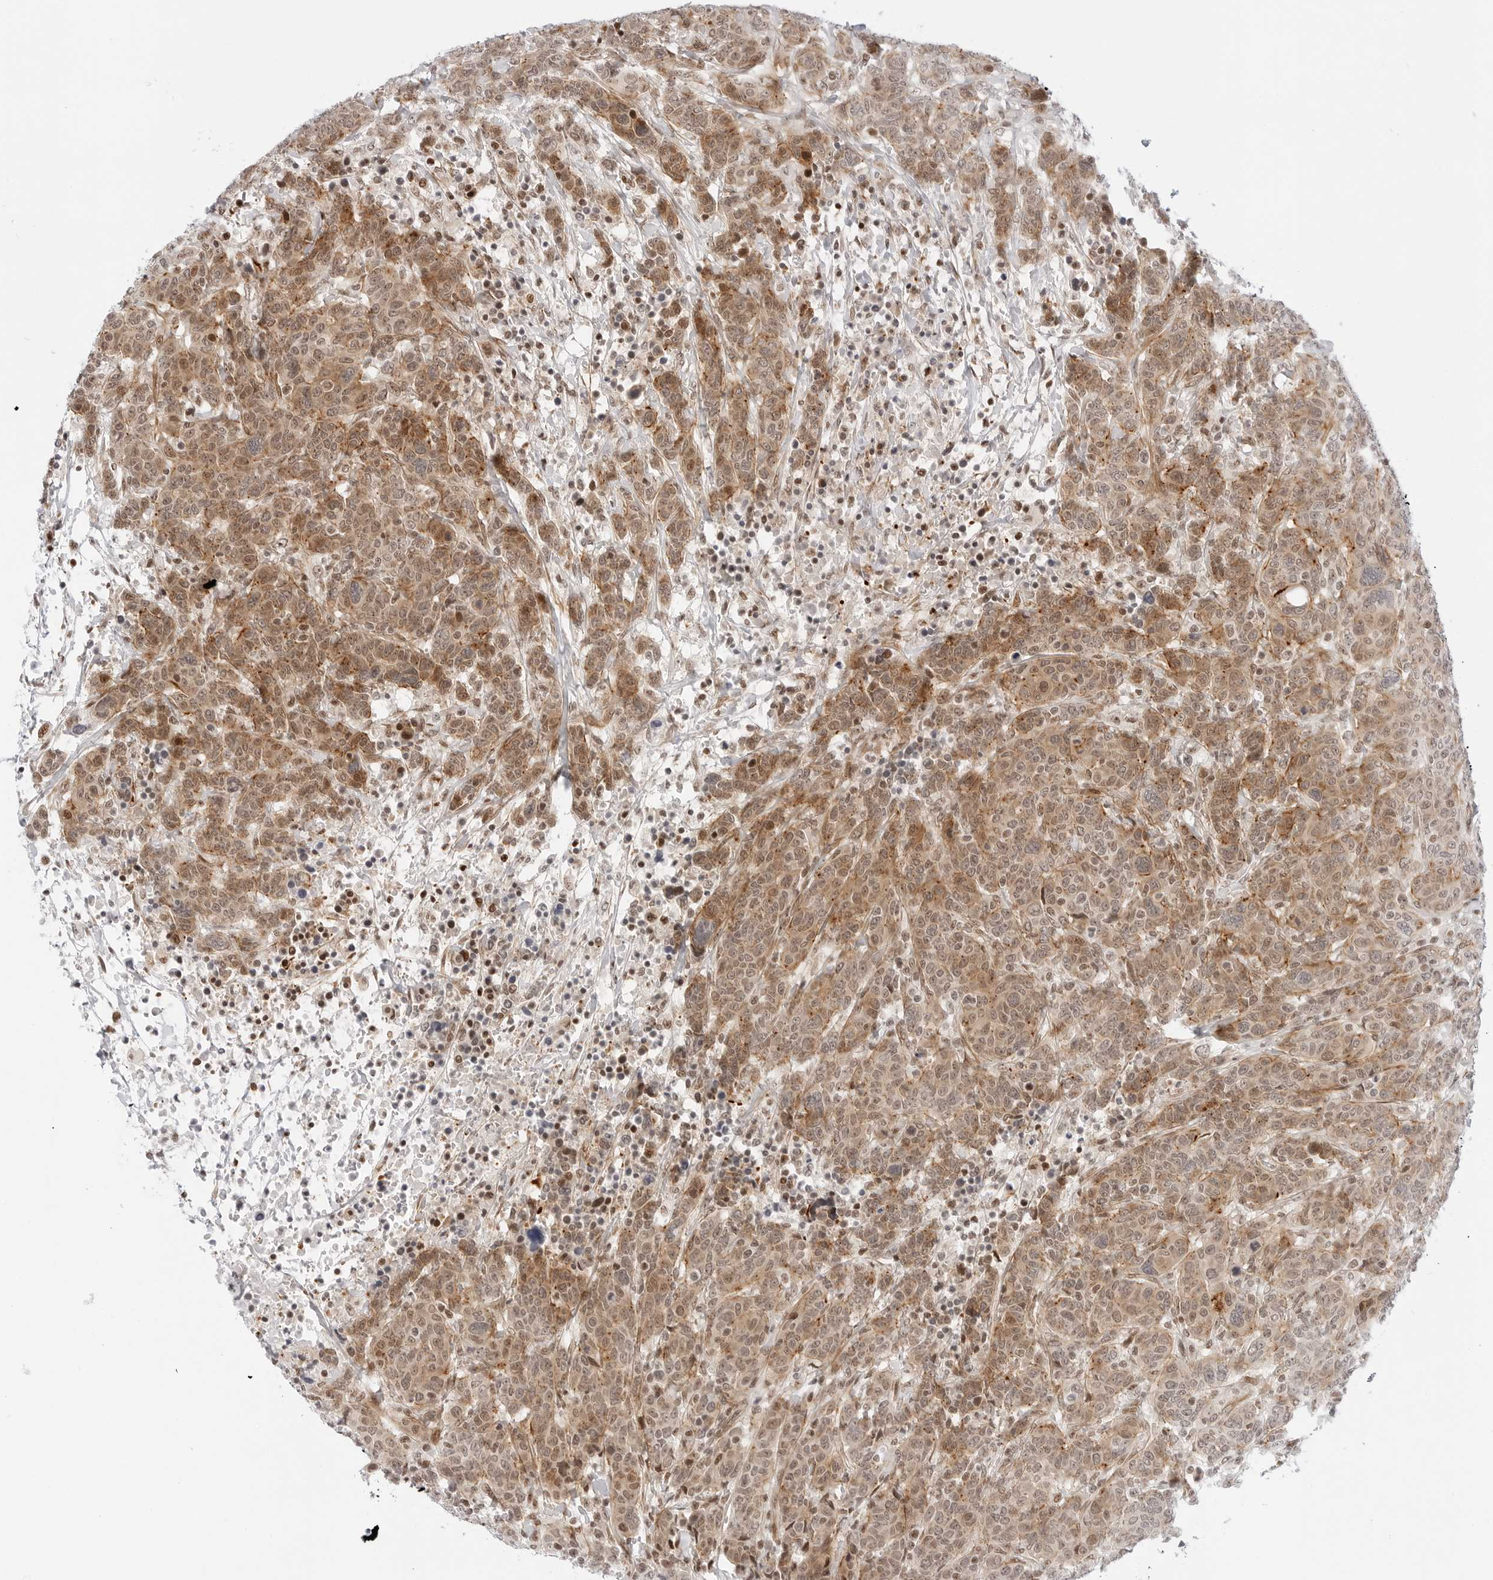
{"staining": {"intensity": "moderate", "quantity": ">75%", "location": "cytoplasmic/membranous,nuclear"}, "tissue": "breast cancer", "cell_type": "Tumor cells", "image_type": "cancer", "snomed": [{"axis": "morphology", "description": "Duct carcinoma"}, {"axis": "topography", "description": "Breast"}], "caption": "Immunohistochemistry (IHC) (DAB (3,3'-diaminobenzidine)) staining of human breast cancer (infiltrating ductal carcinoma) demonstrates moderate cytoplasmic/membranous and nuclear protein staining in about >75% of tumor cells. The staining was performed using DAB (3,3'-diaminobenzidine) to visualize the protein expression in brown, while the nuclei were stained in blue with hematoxylin (Magnification: 20x).", "gene": "ZNF613", "patient": {"sex": "female", "age": 37}}